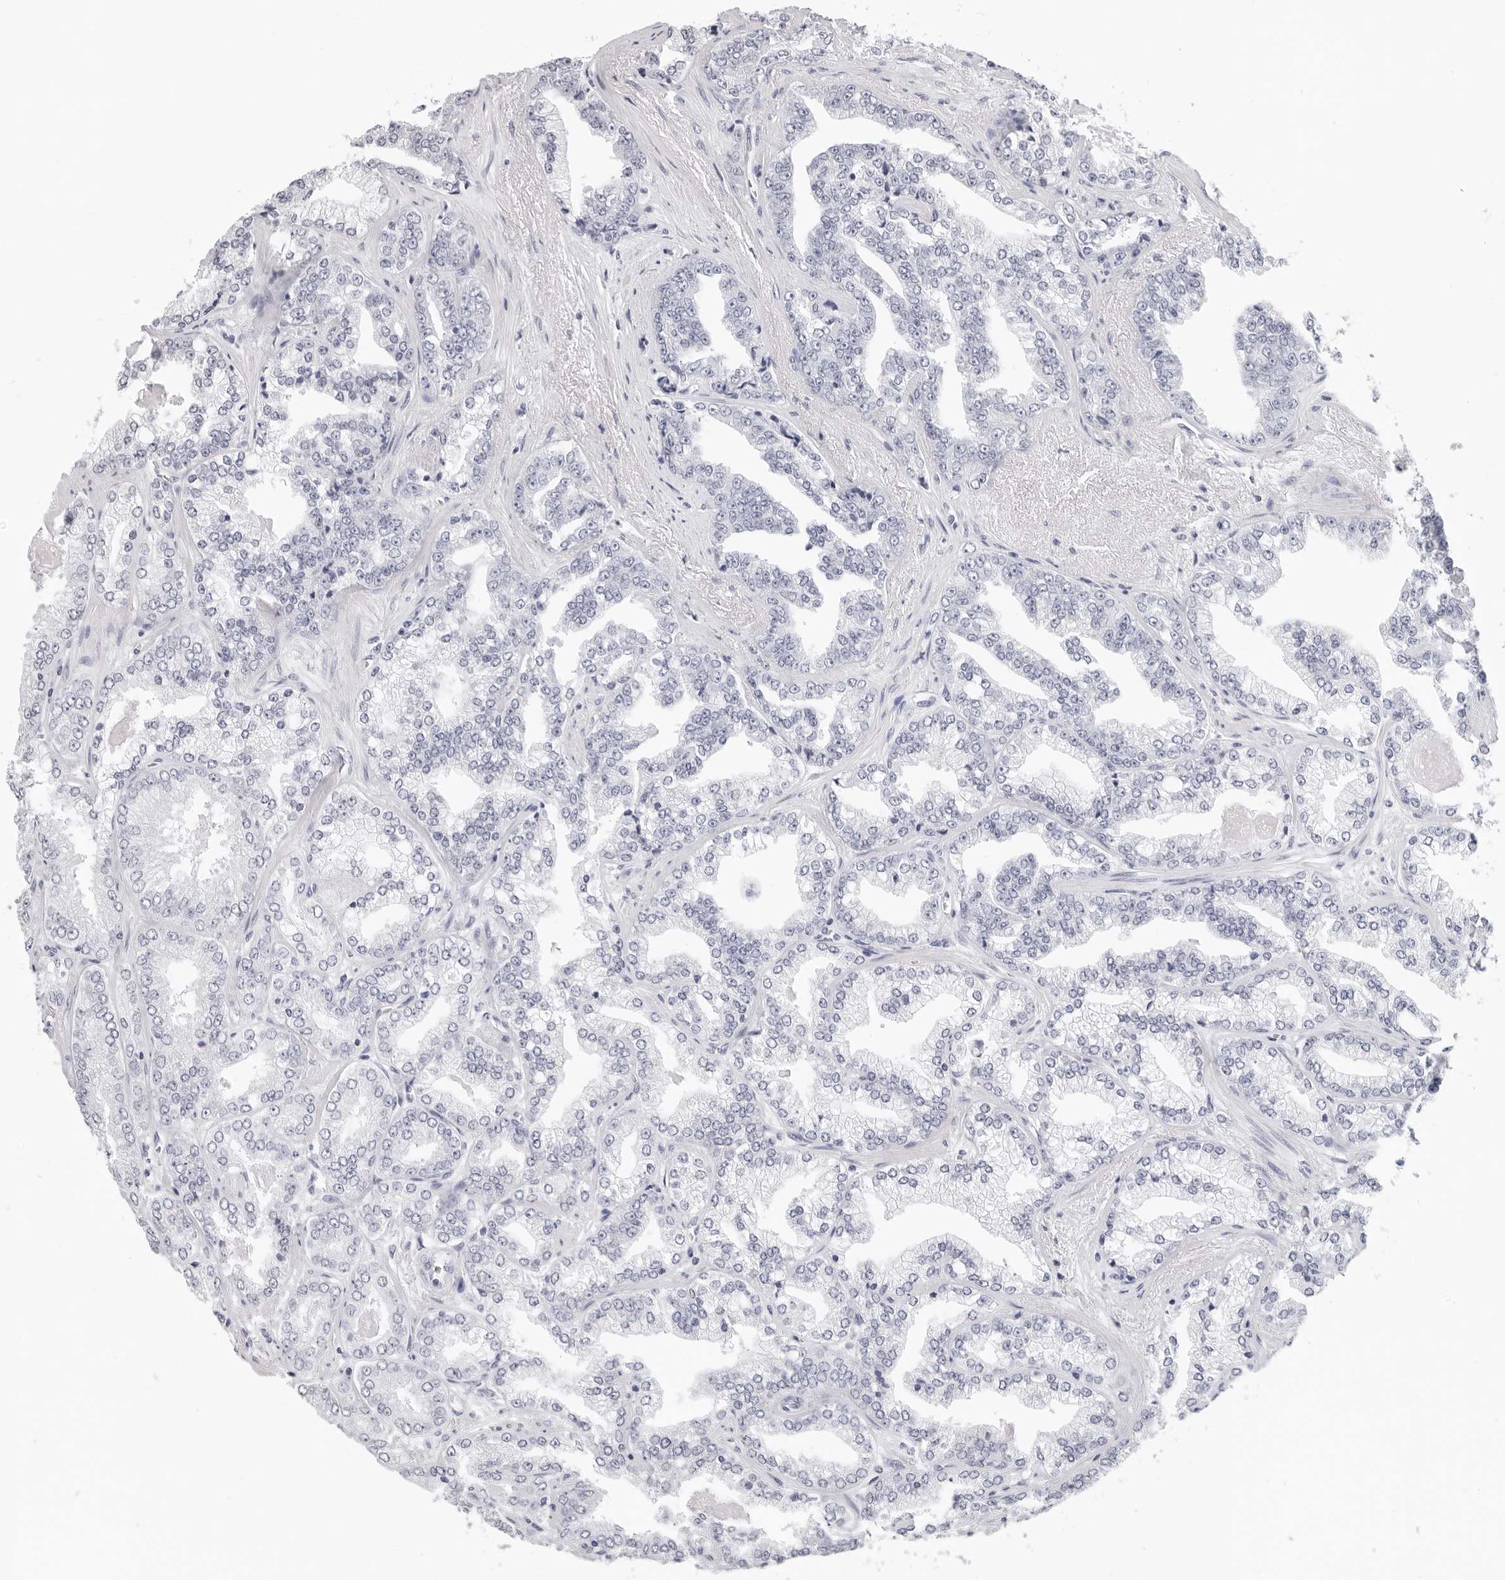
{"staining": {"intensity": "negative", "quantity": "none", "location": "none"}, "tissue": "prostate cancer", "cell_type": "Tumor cells", "image_type": "cancer", "snomed": [{"axis": "morphology", "description": "Adenocarcinoma, High grade"}, {"axis": "topography", "description": "Prostate"}], "caption": "IHC image of neoplastic tissue: human high-grade adenocarcinoma (prostate) stained with DAB displays no significant protein expression in tumor cells.", "gene": "AGMAT", "patient": {"sex": "male", "age": 71}}